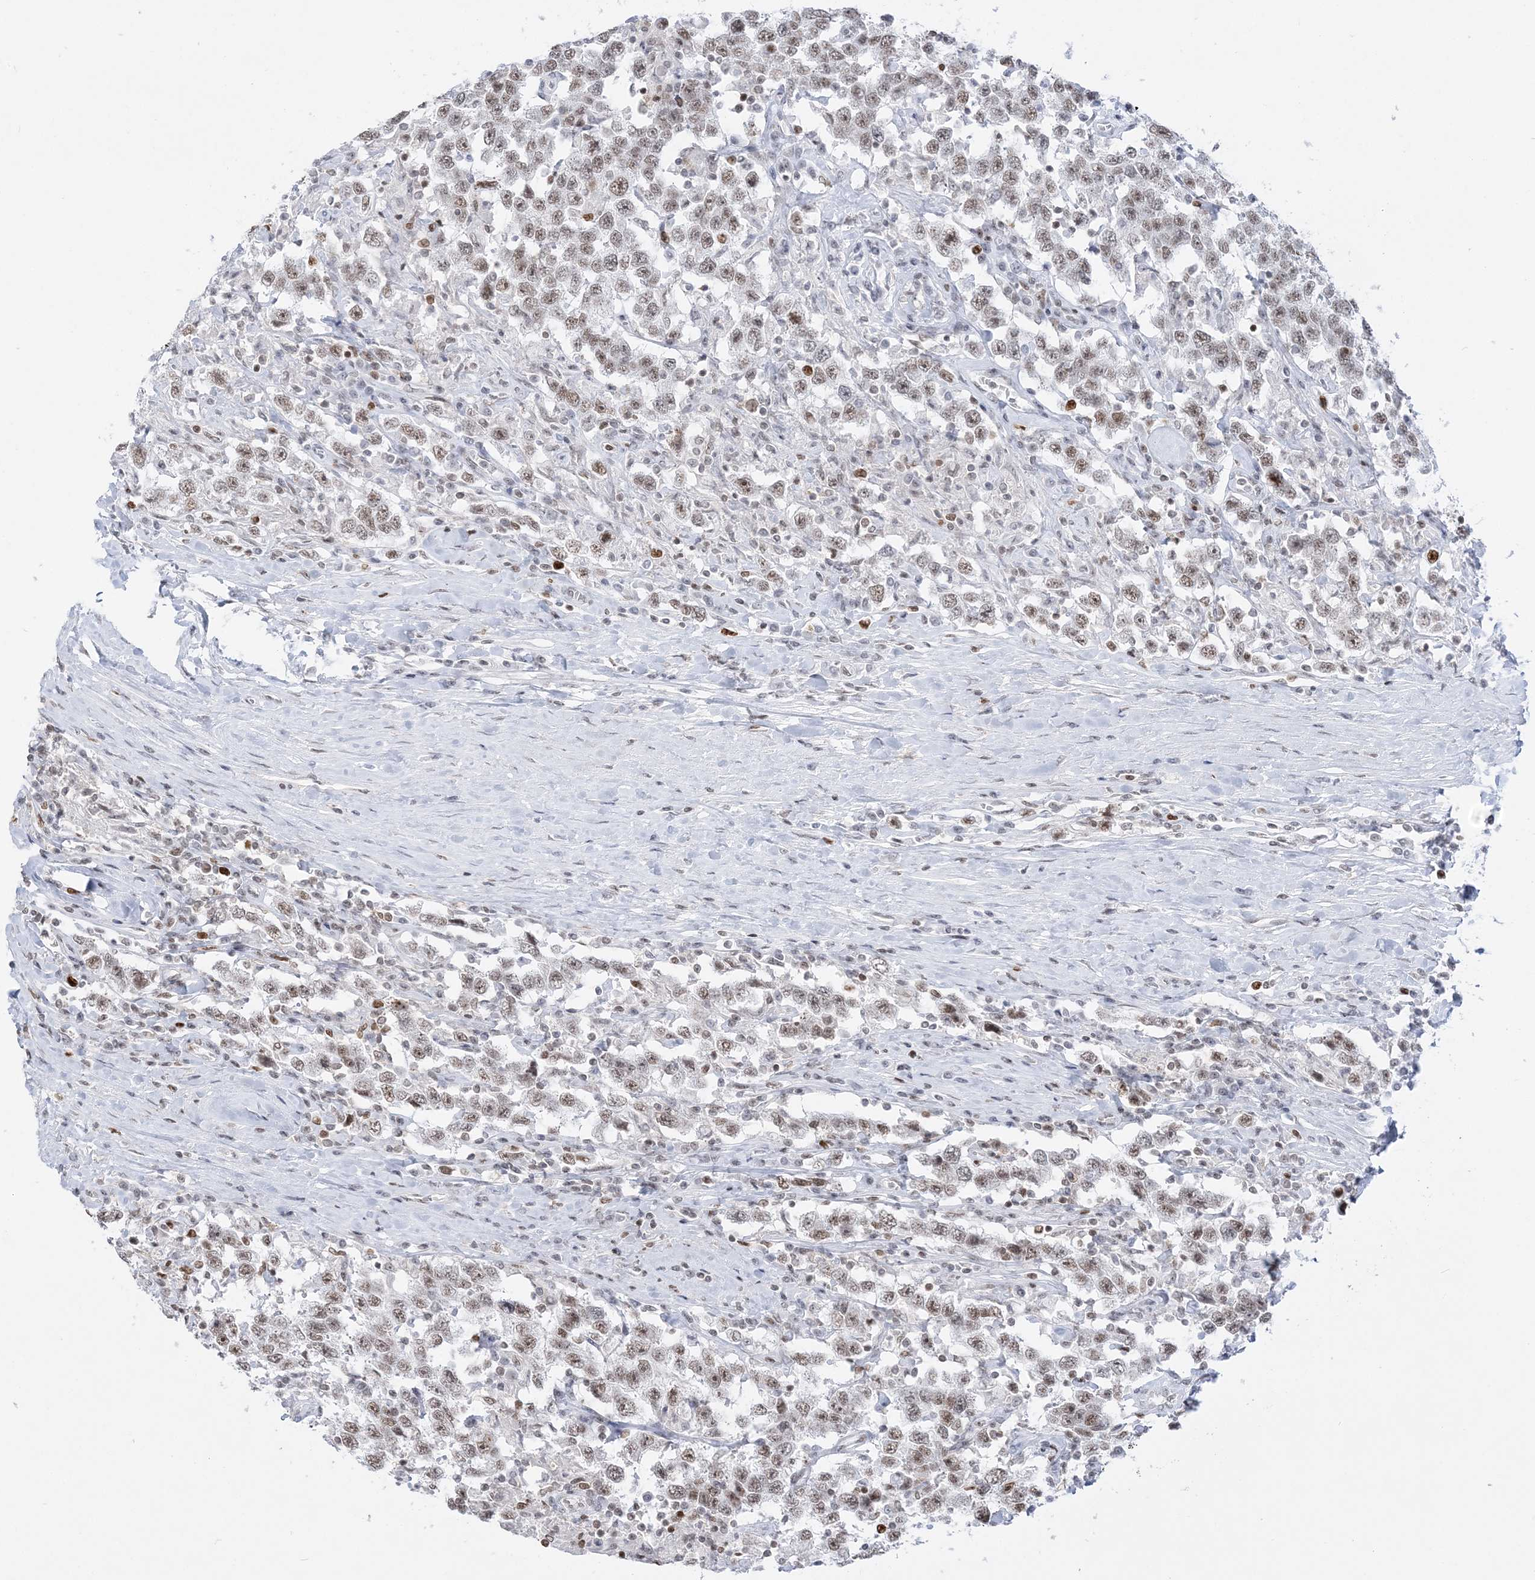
{"staining": {"intensity": "moderate", "quantity": ">75%", "location": "nuclear"}, "tissue": "testis cancer", "cell_type": "Tumor cells", "image_type": "cancer", "snomed": [{"axis": "morphology", "description": "Seminoma, NOS"}, {"axis": "topography", "description": "Testis"}], "caption": "Moderate nuclear expression for a protein is appreciated in about >75% of tumor cells of testis seminoma using IHC.", "gene": "DDX21", "patient": {"sex": "male", "age": 41}}